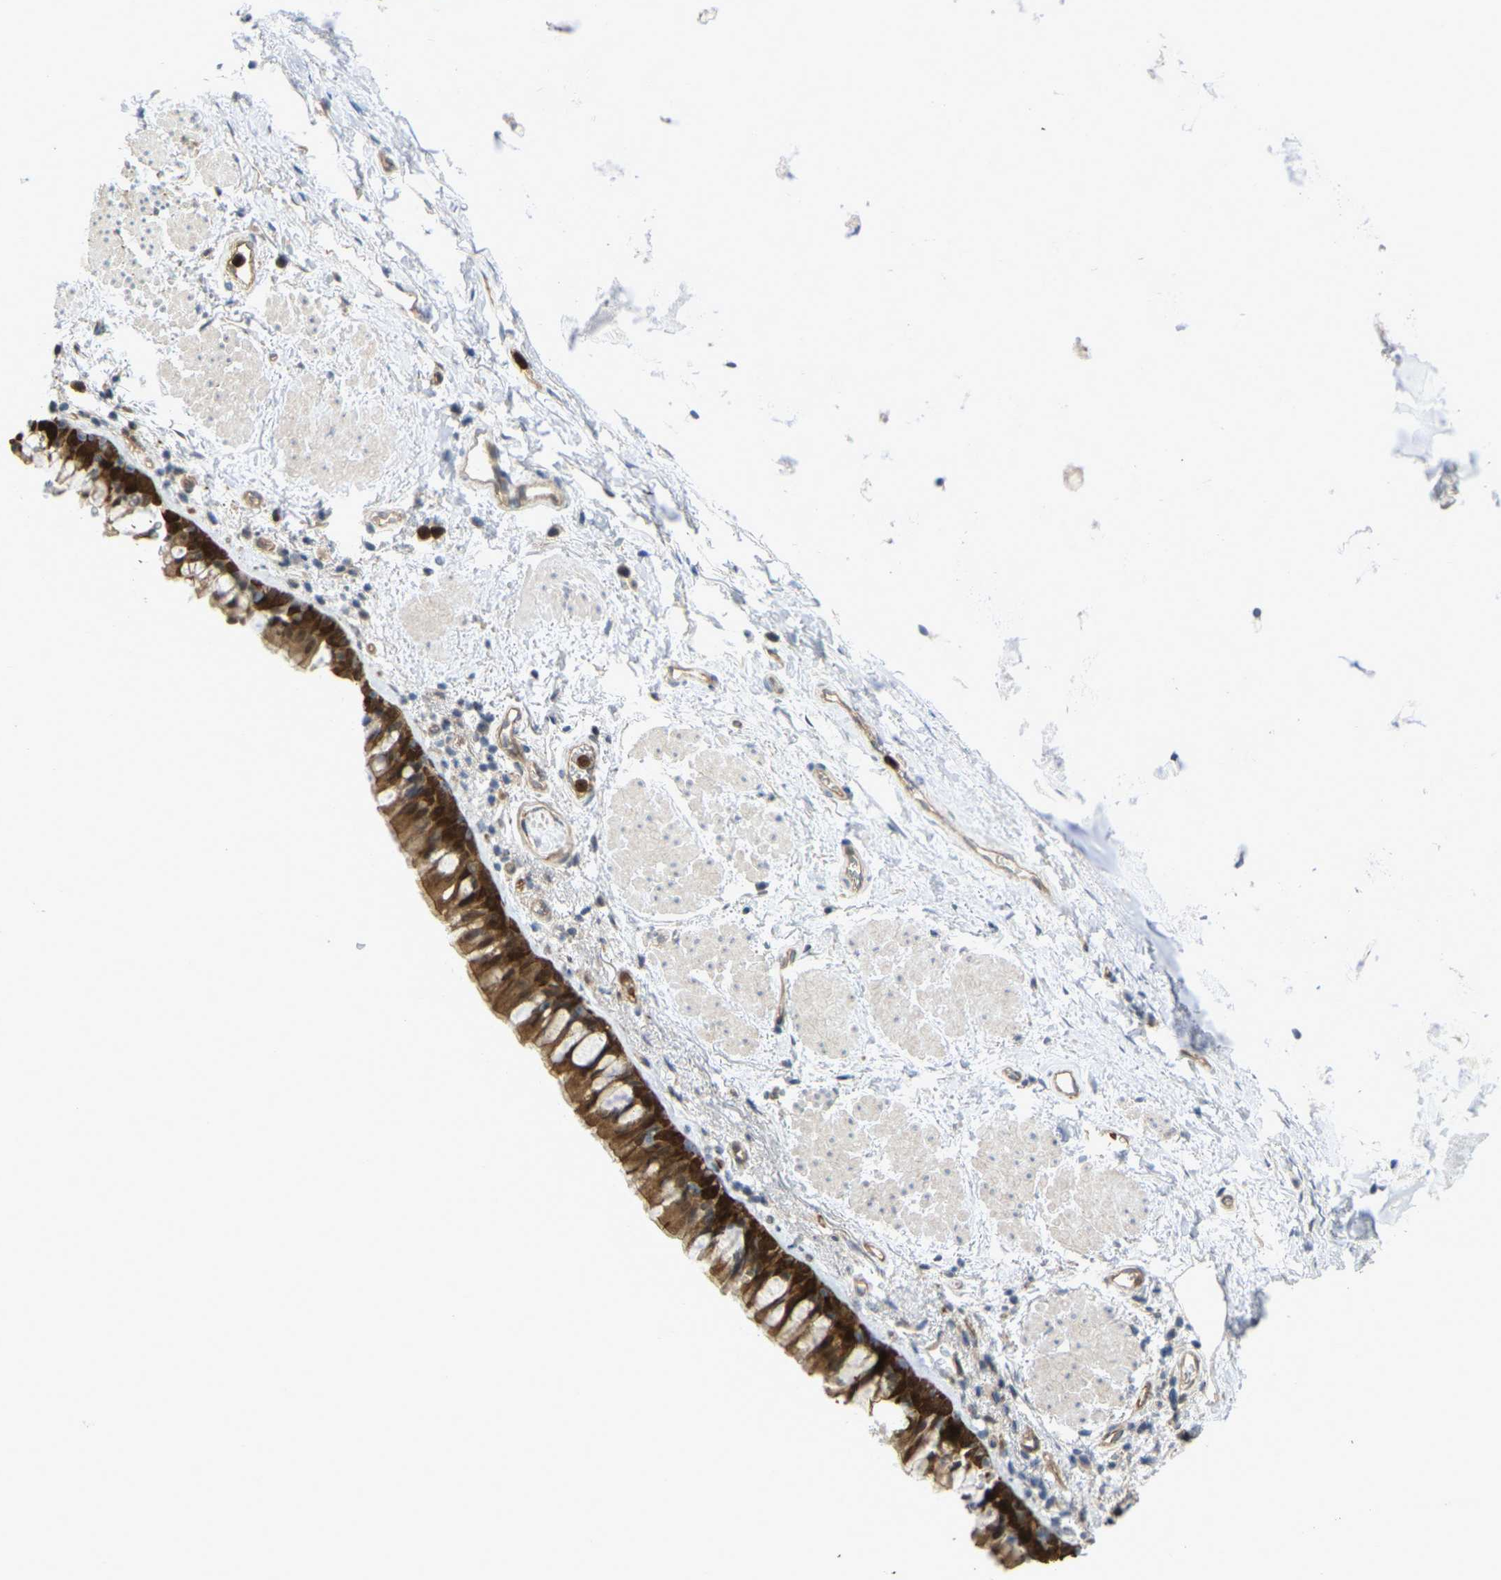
{"staining": {"intensity": "strong", "quantity": ">75%", "location": "cytoplasmic/membranous,nuclear"}, "tissue": "bronchus", "cell_type": "Respiratory epithelial cells", "image_type": "normal", "snomed": [{"axis": "morphology", "description": "Normal tissue, NOS"}, {"axis": "topography", "description": "Cartilage tissue"}, {"axis": "topography", "description": "Bronchus"}], "caption": "This image exhibits IHC staining of benign bronchus, with high strong cytoplasmic/membranous,nuclear expression in about >75% of respiratory epithelial cells.", "gene": "SERPINB5", "patient": {"sex": "female", "age": 53}}